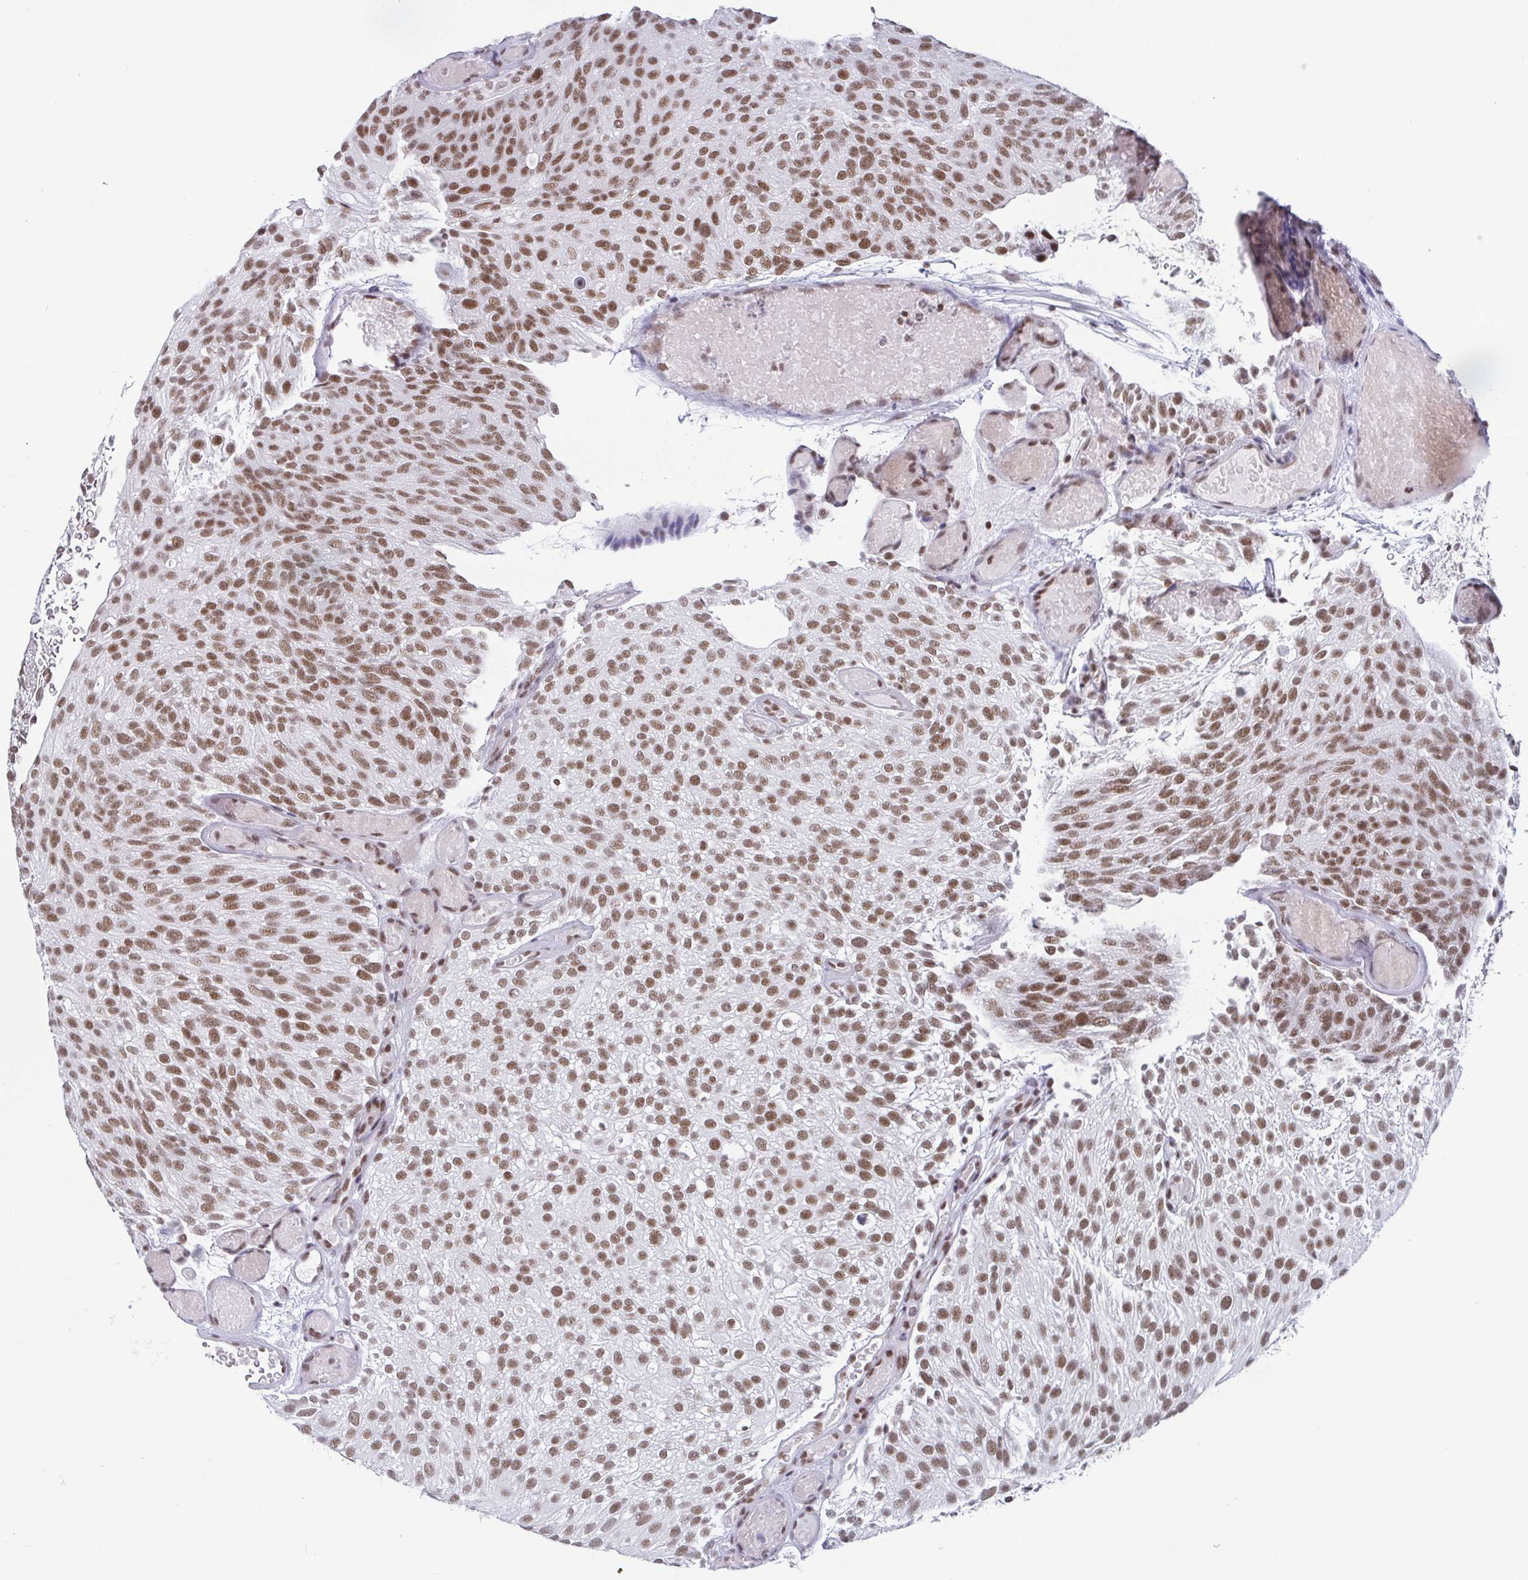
{"staining": {"intensity": "moderate", "quantity": ">75%", "location": "nuclear"}, "tissue": "urothelial cancer", "cell_type": "Tumor cells", "image_type": "cancer", "snomed": [{"axis": "morphology", "description": "Urothelial carcinoma, Low grade"}, {"axis": "topography", "description": "Urinary bladder"}], "caption": "This is a micrograph of immunohistochemistry (IHC) staining of urothelial cancer, which shows moderate staining in the nuclear of tumor cells.", "gene": "CTCF", "patient": {"sex": "male", "age": 78}}